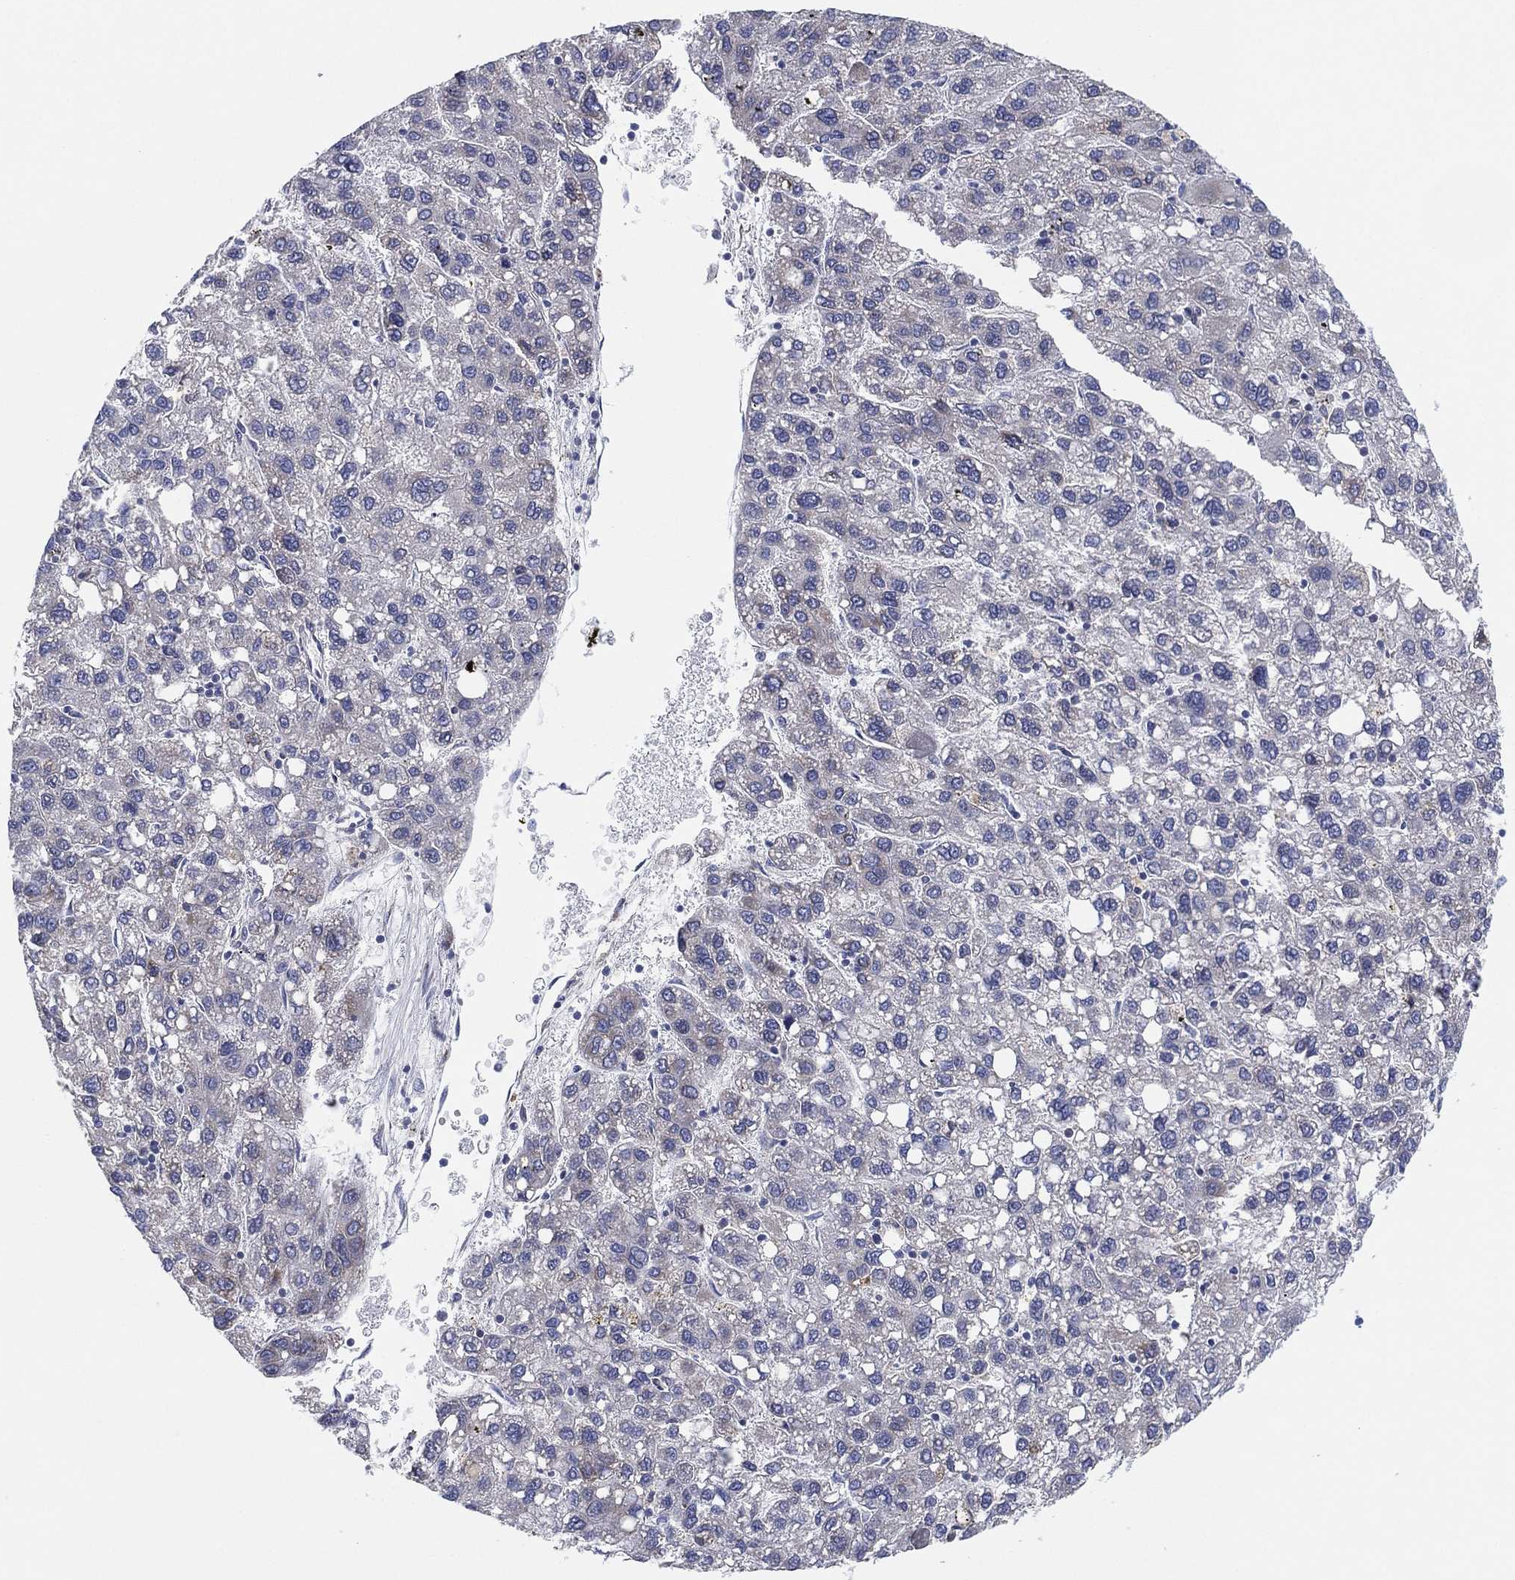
{"staining": {"intensity": "negative", "quantity": "none", "location": "none"}, "tissue": "liver cancer", "cell_type": "Tumor cells", "image_type": "cancer", "snomed": [{"axis": "morphology", "description": "Carcinoma, Hepatocellular, NOS"}, {"axis": "topography", "description": "Liver"}], "caption": "This is an immunohistochemistry (IHC) photomicrograph of human hepatocellular carcinoma (liver). There is no staining in tumor cells.", "gene": "TMEM40", "patient": {"sex": "female", "age": 82}}